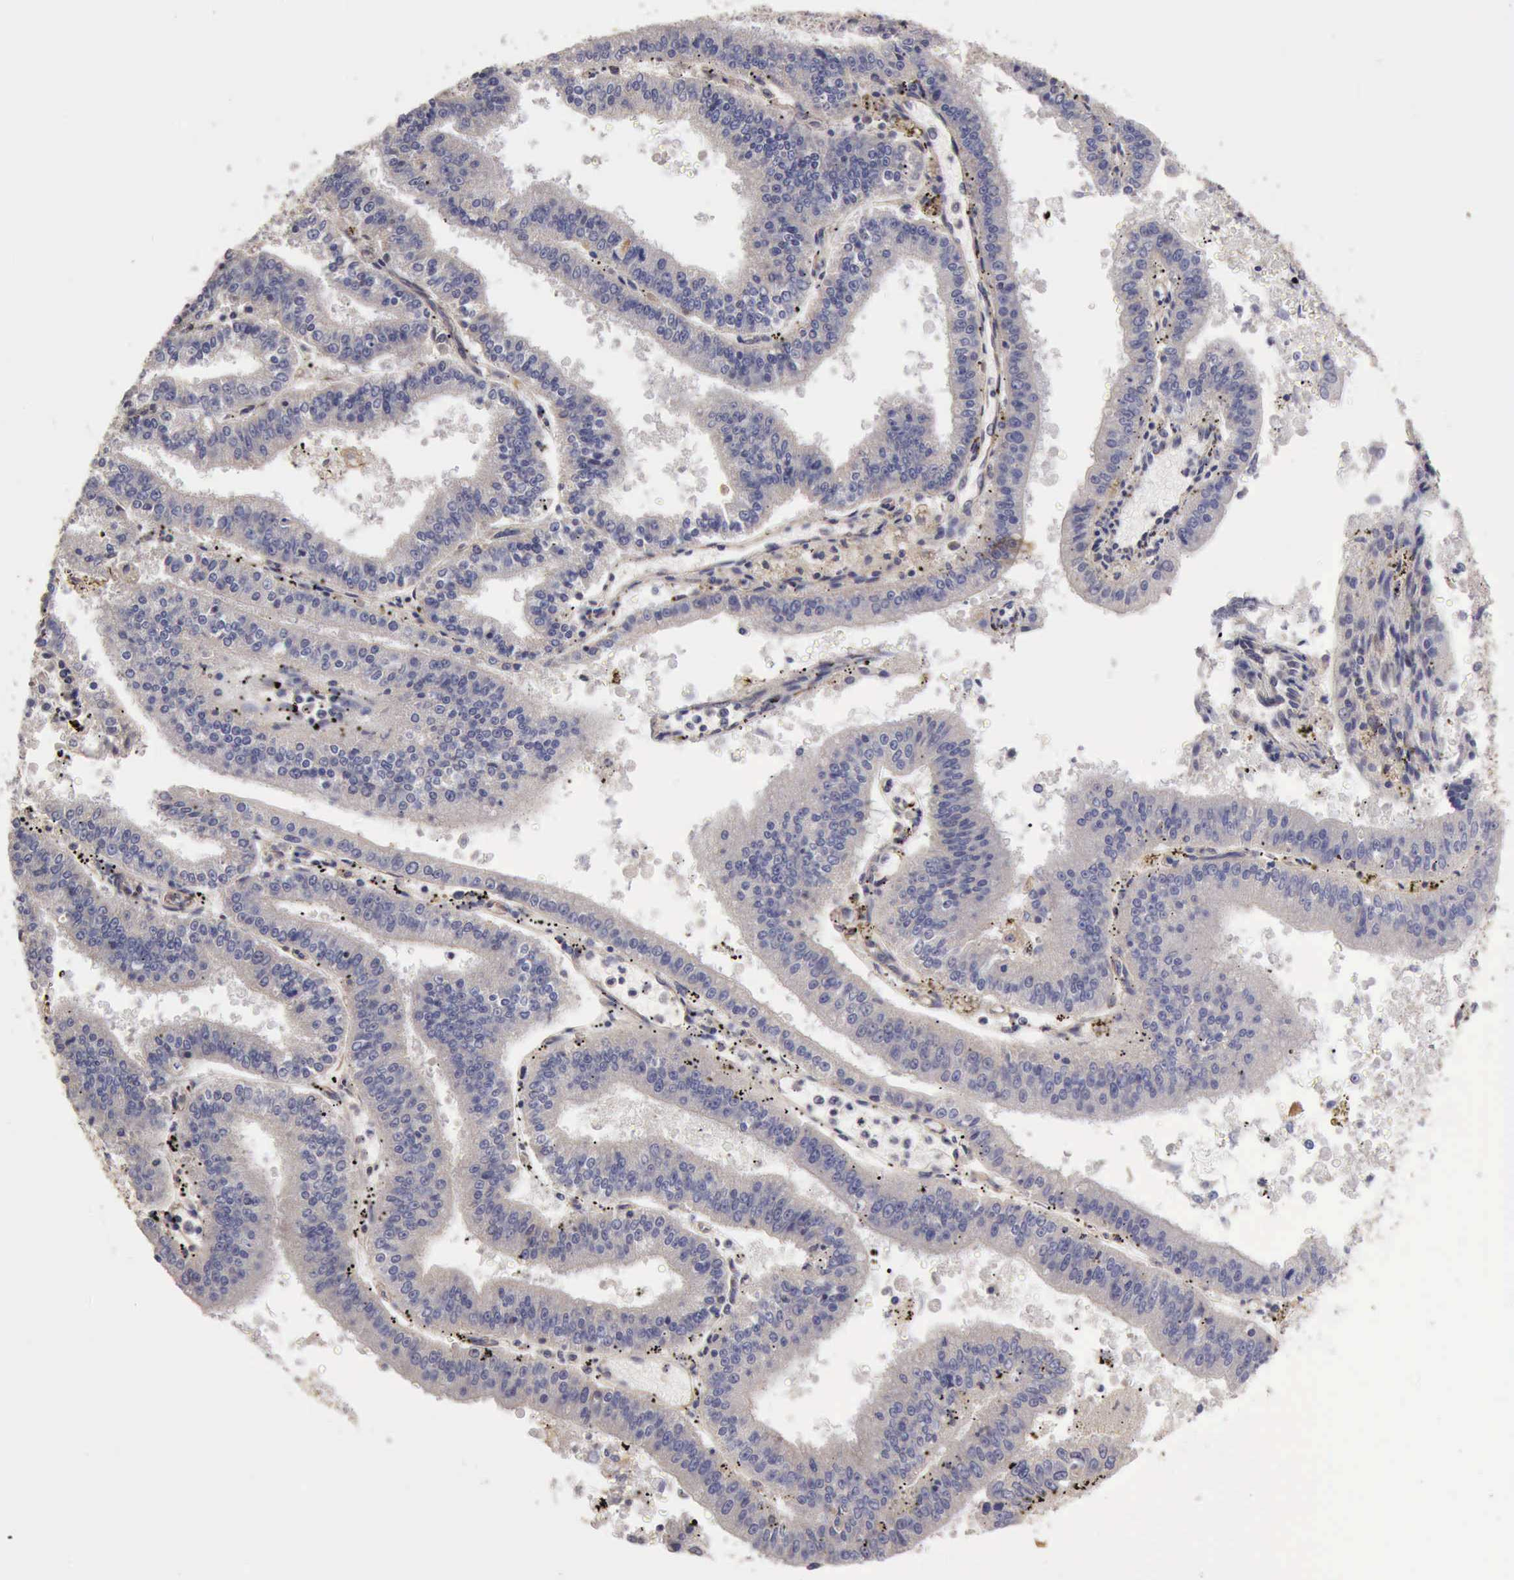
{"staining": {"intensity": "negative", "quantity": "none", "location": "none"}, "tissue": "endometrial cancer", "cell_type": "Tumor cells", "image_type": "cancer", "snomed": [{"axis": "morphology", "description": "Adenocarcinoma, NOS"}, {"axis": "topography", "description": "Endometrium"}], "caption": "This is an immunohistochemistry (IHC) micrograph of endometrial adenocarcinoma. There is no positivity in tumor cells.", "gene": "BMX", "patient": {"sex": "female", "age": 66}}